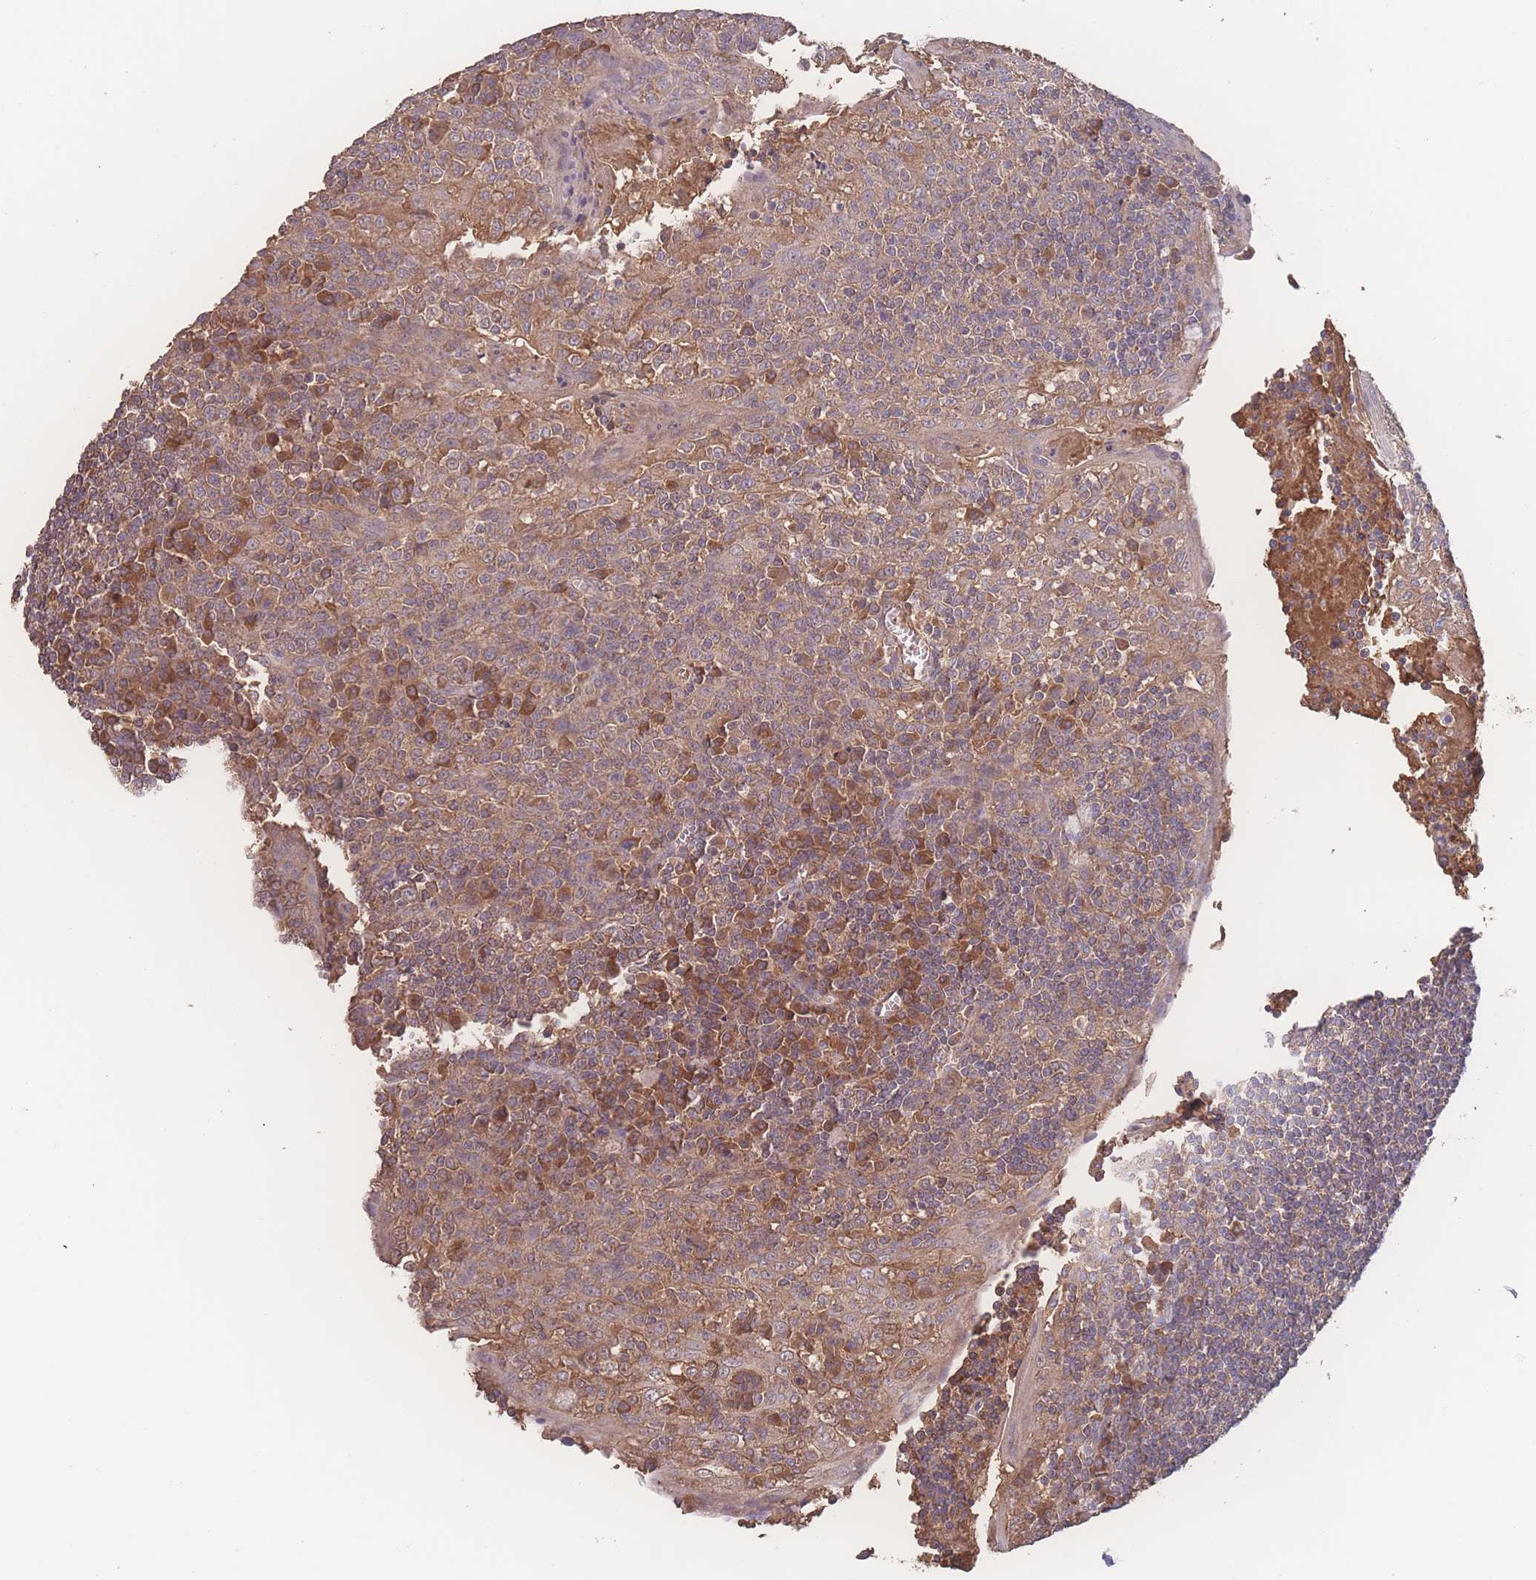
{"staining": {"intensity": "weak", "quantity": "25%-75%", "location": "cytoplasmic/membranous"}, "tissue": "tonsil", "cell_type": "Germinal center cells", "image_type": "normal", "snomed": [{"axis": "morphology", "description": "Normal tissue, NOS"}, {"axis": "topography", "description": "Tonsil"}], "caption": "Tonsil stained with a brown dye shows weak cytoplasmic/membranous positive staining in approximately 25%-75% of germinal center cells.", "gene": "ATXN10", "patient": {"sex": "male", "age": 27}}